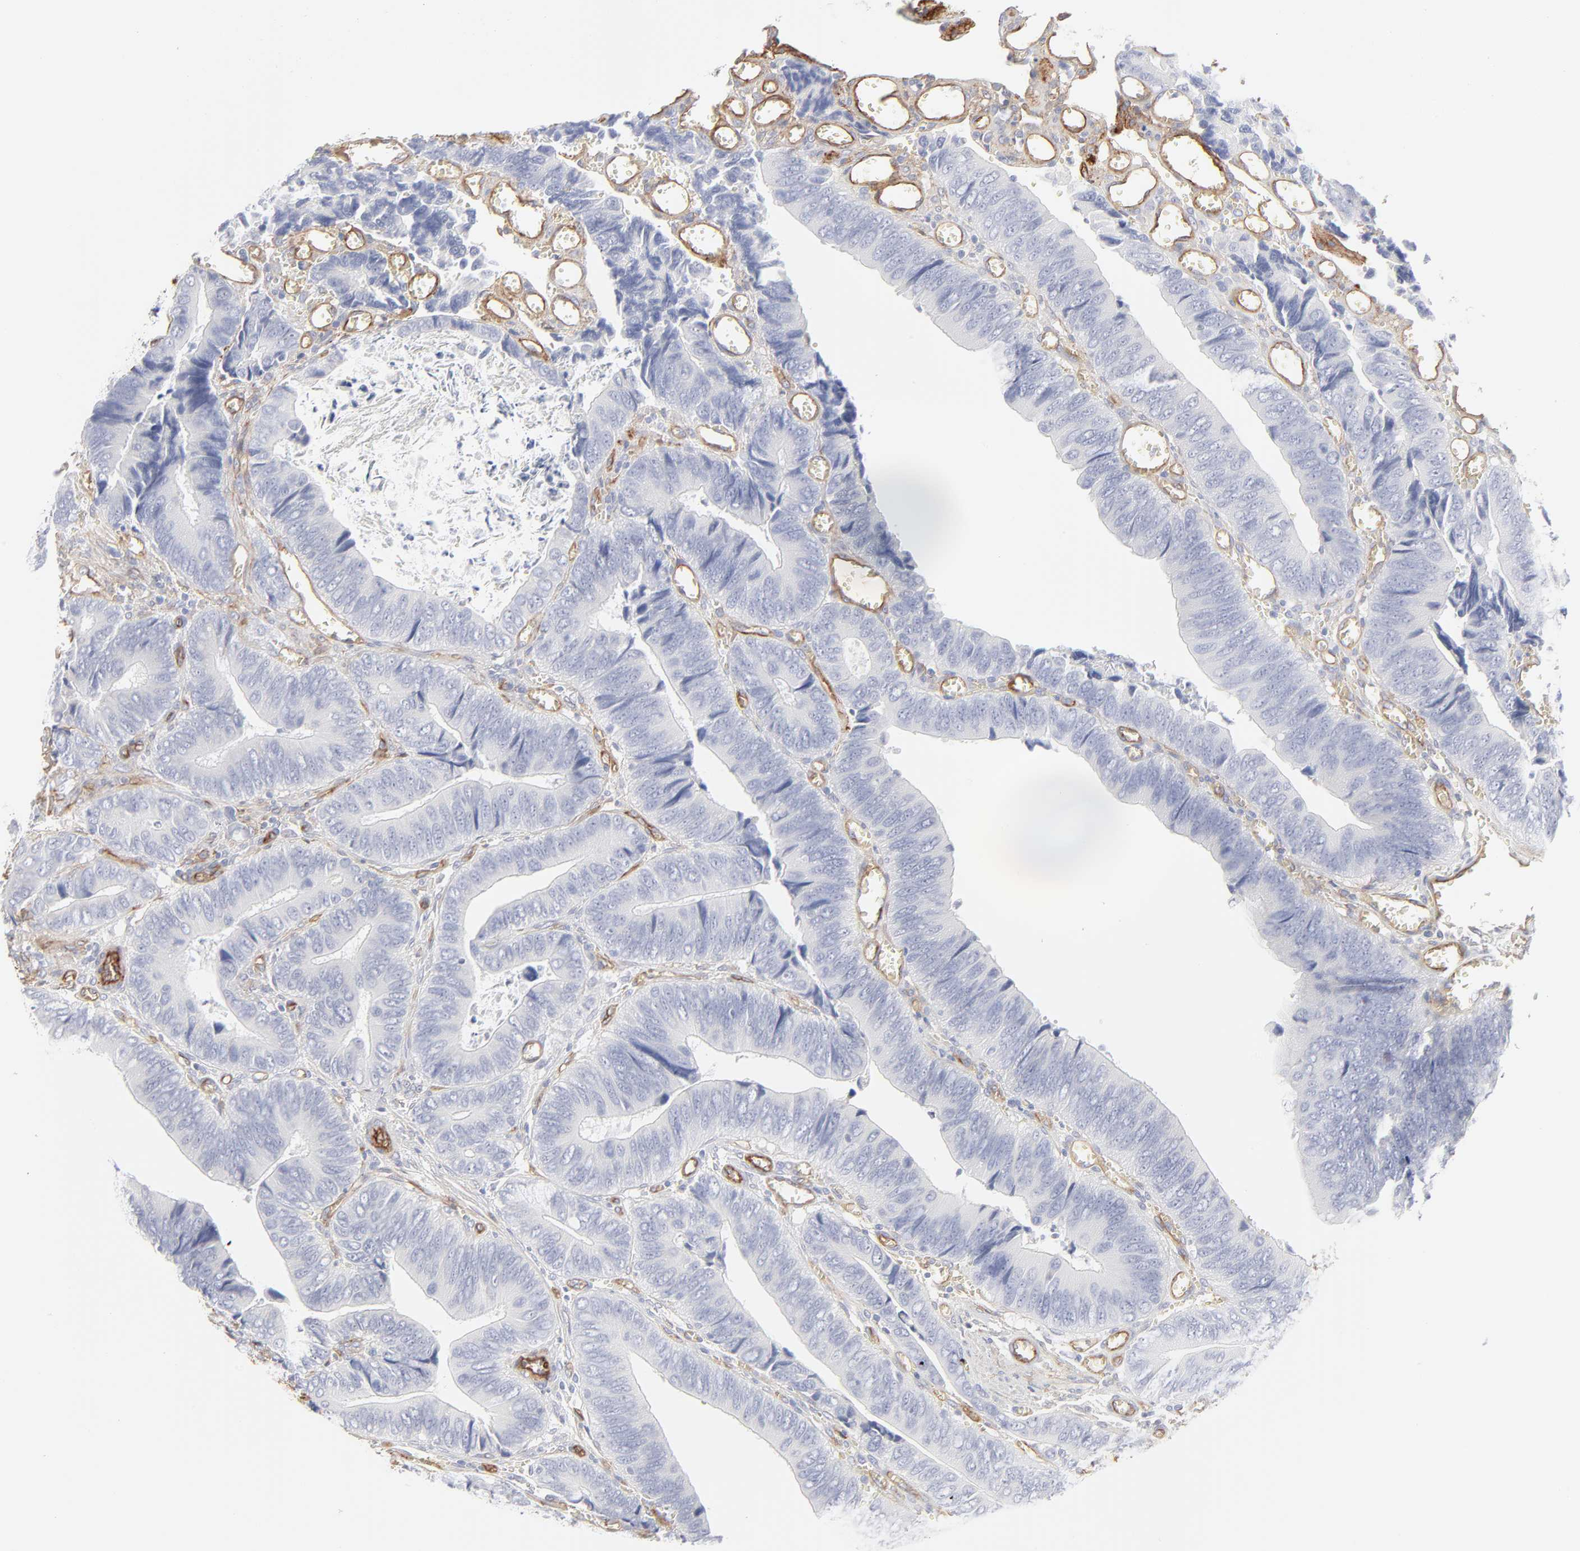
{"staining": {"intensity": "negative", "quantity": "none", "location": "none"}, "tissue": "colorectal cancer", "cell_type": "Tumor cells", "image_type": "cancer", "snomed": [{"axis": "morphology", "description": "Adenocarcinoma, NOS"}, {"axis": "topography", "description": "Colon"}], "caption": "Immunohistochemistry (IHC) micrograph of colorectal cancer (adenocarcinoma) stained for a protein (brown), which exhibits no positivity in tumor cells.", "gene": "ITGA5", "patient": {"sex": "male", "age": 72}}